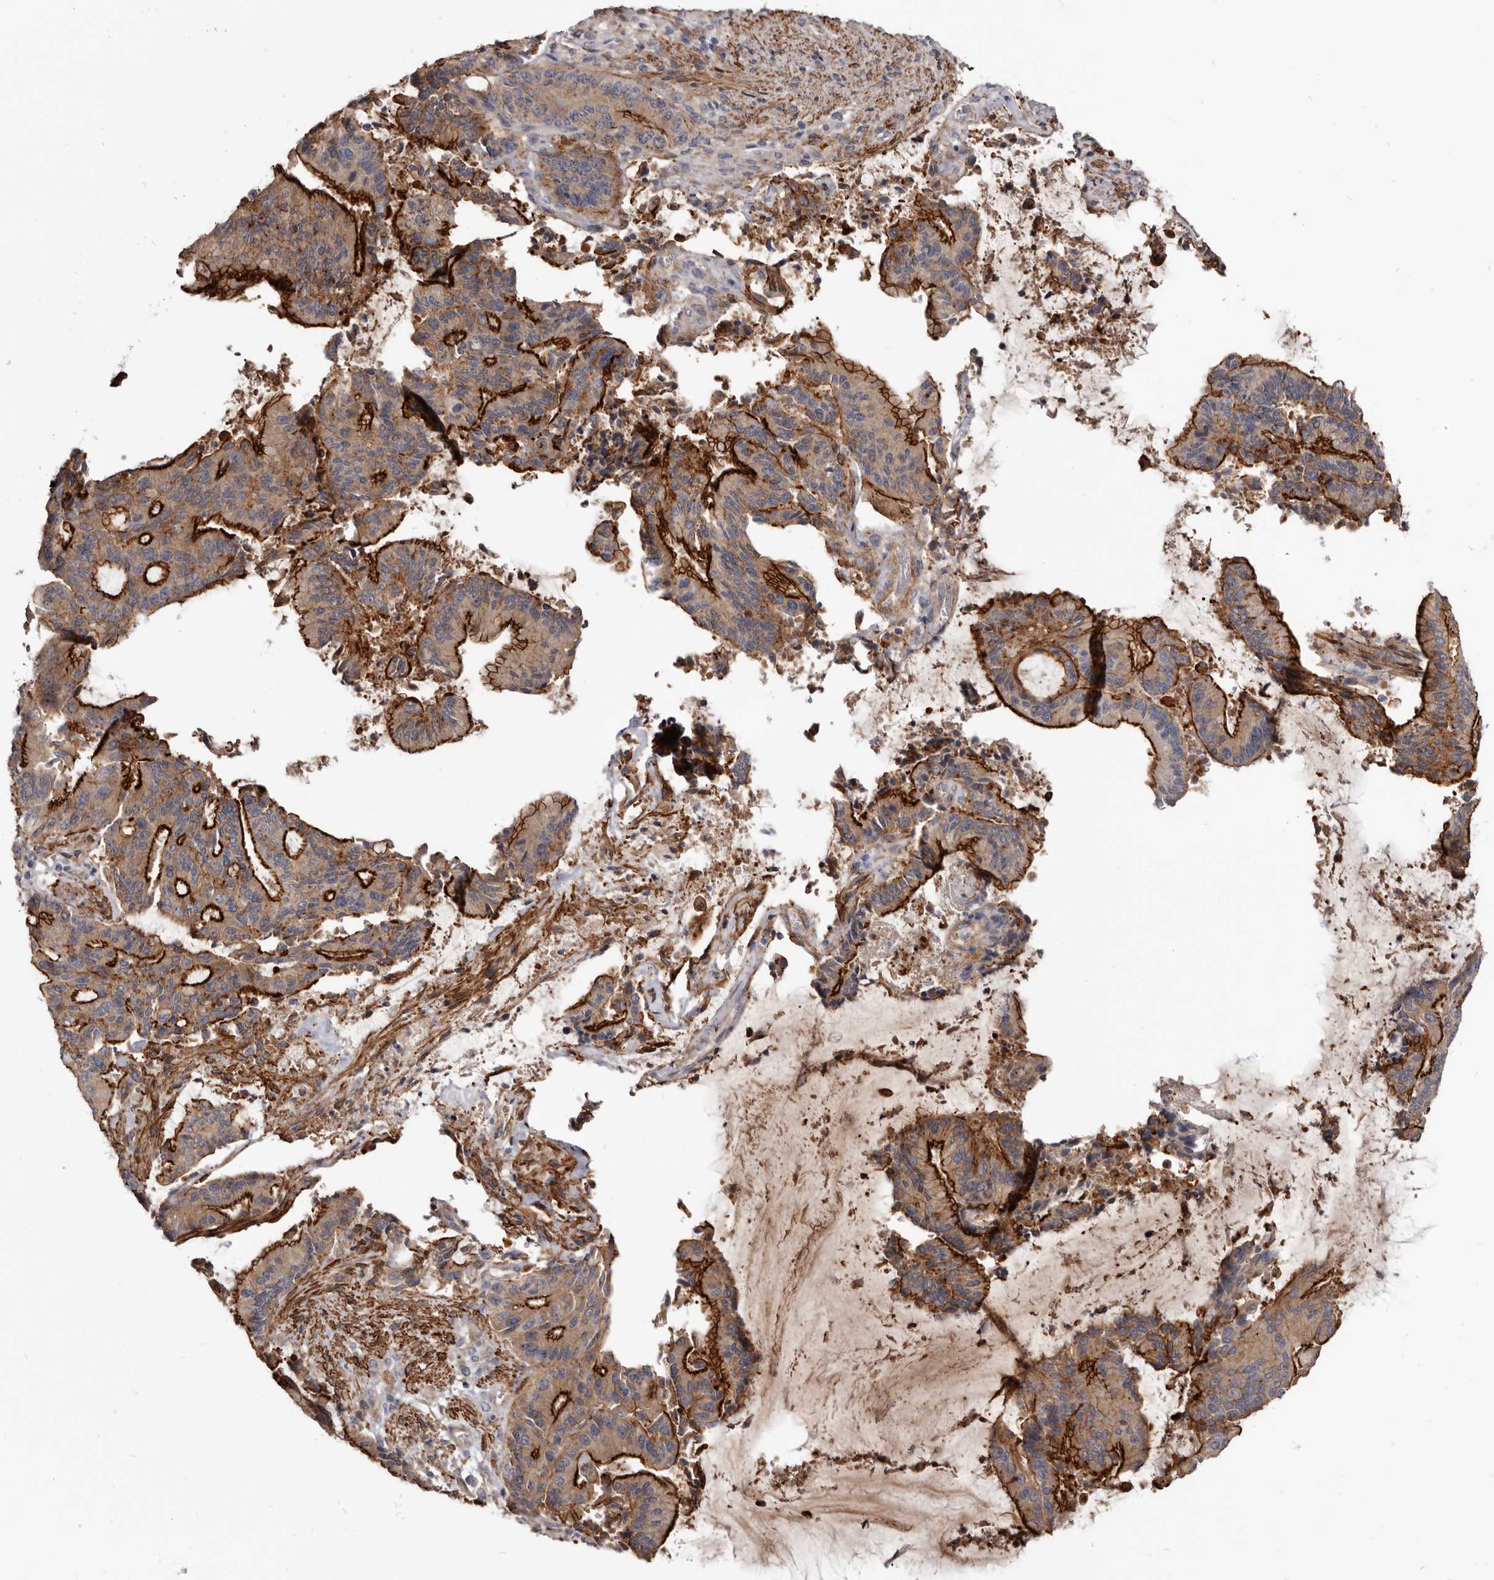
{"staining": {"intensity": "strong", "quantity": ">75%", "location": "cytoplasmic/membranous"}, "tissue": "liver cancer", "cell_type": "Tumor cells", "image_type": "cancer", "snomed": [{"axis": "morphology", "description": "Normal tissue, NOS"}, {"axis": "morphology", "description": "Cholangiocarcinoma"}, {"axis": "topography", "description": "Liver"}, {"axis": "topography", "description": "Peripheral nerve tissue"}], "caption": "Protein expression analysis of liver cancer (cholangiocarcinoma) reveals strong cytoplasmic/membranous positivity in approximately >75% of tumor cells. Nuclei are stained in blue.", "gene": "CGN", "patient": {"sex": "female", "age": 73}}